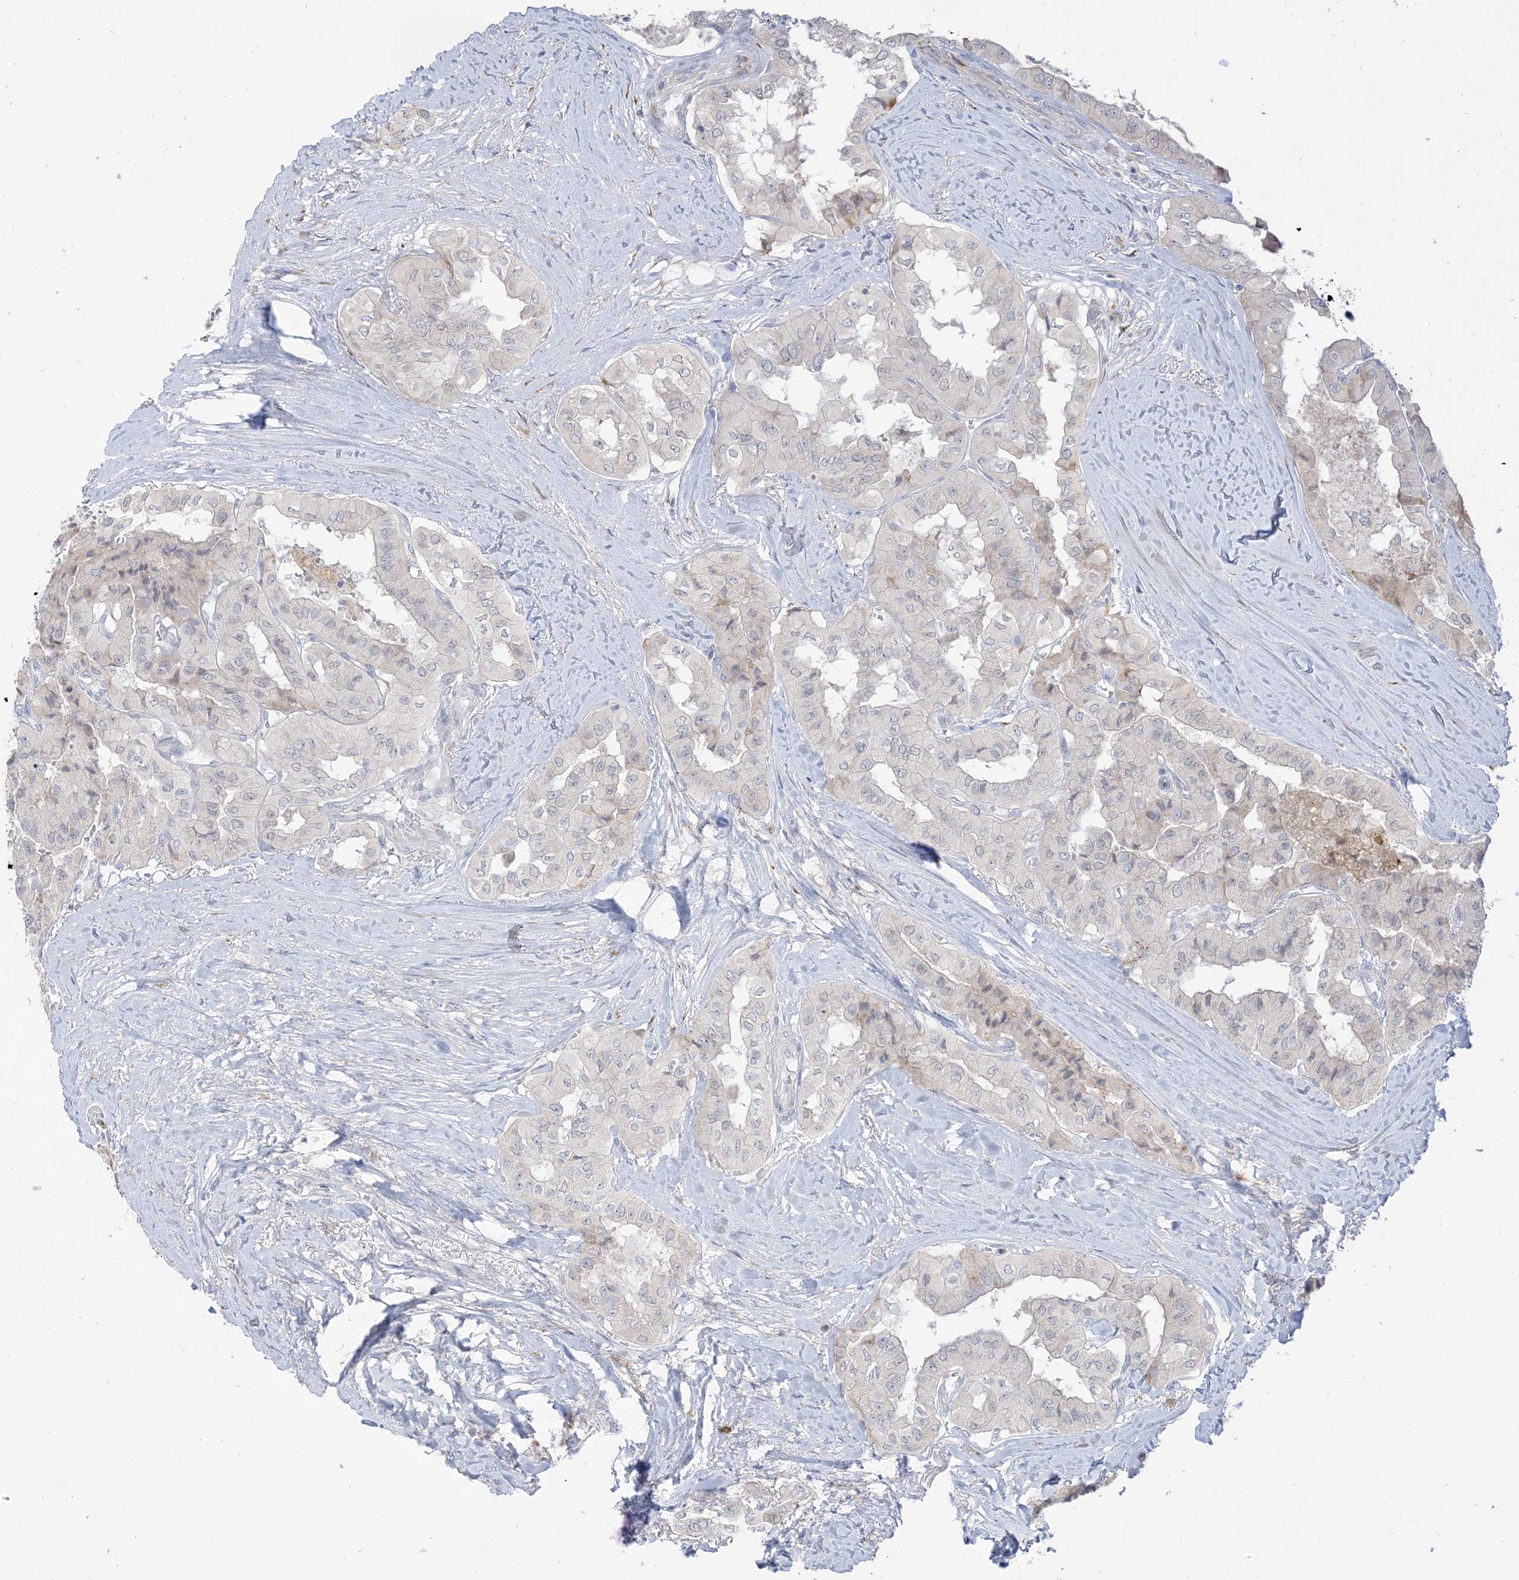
{"staining": {"intensity": "negative", "quantity": "none", "location": "none"}, "tissue": "thyroid cancer", "cell_type": "Tumor cells", "image_type": "cancer", "snomed": [{"axis": "morphology", "description": "Papillary adenocarcinoma, NOS"}, {"axis": "topography", "description": "Thyroid gland"}], "caption": "Tumor cells show no significant positivity in papillary adenocarcinoma (thyroid).", "gene": "LOXL3", "patient": {"sex": "female", "age": 59}}